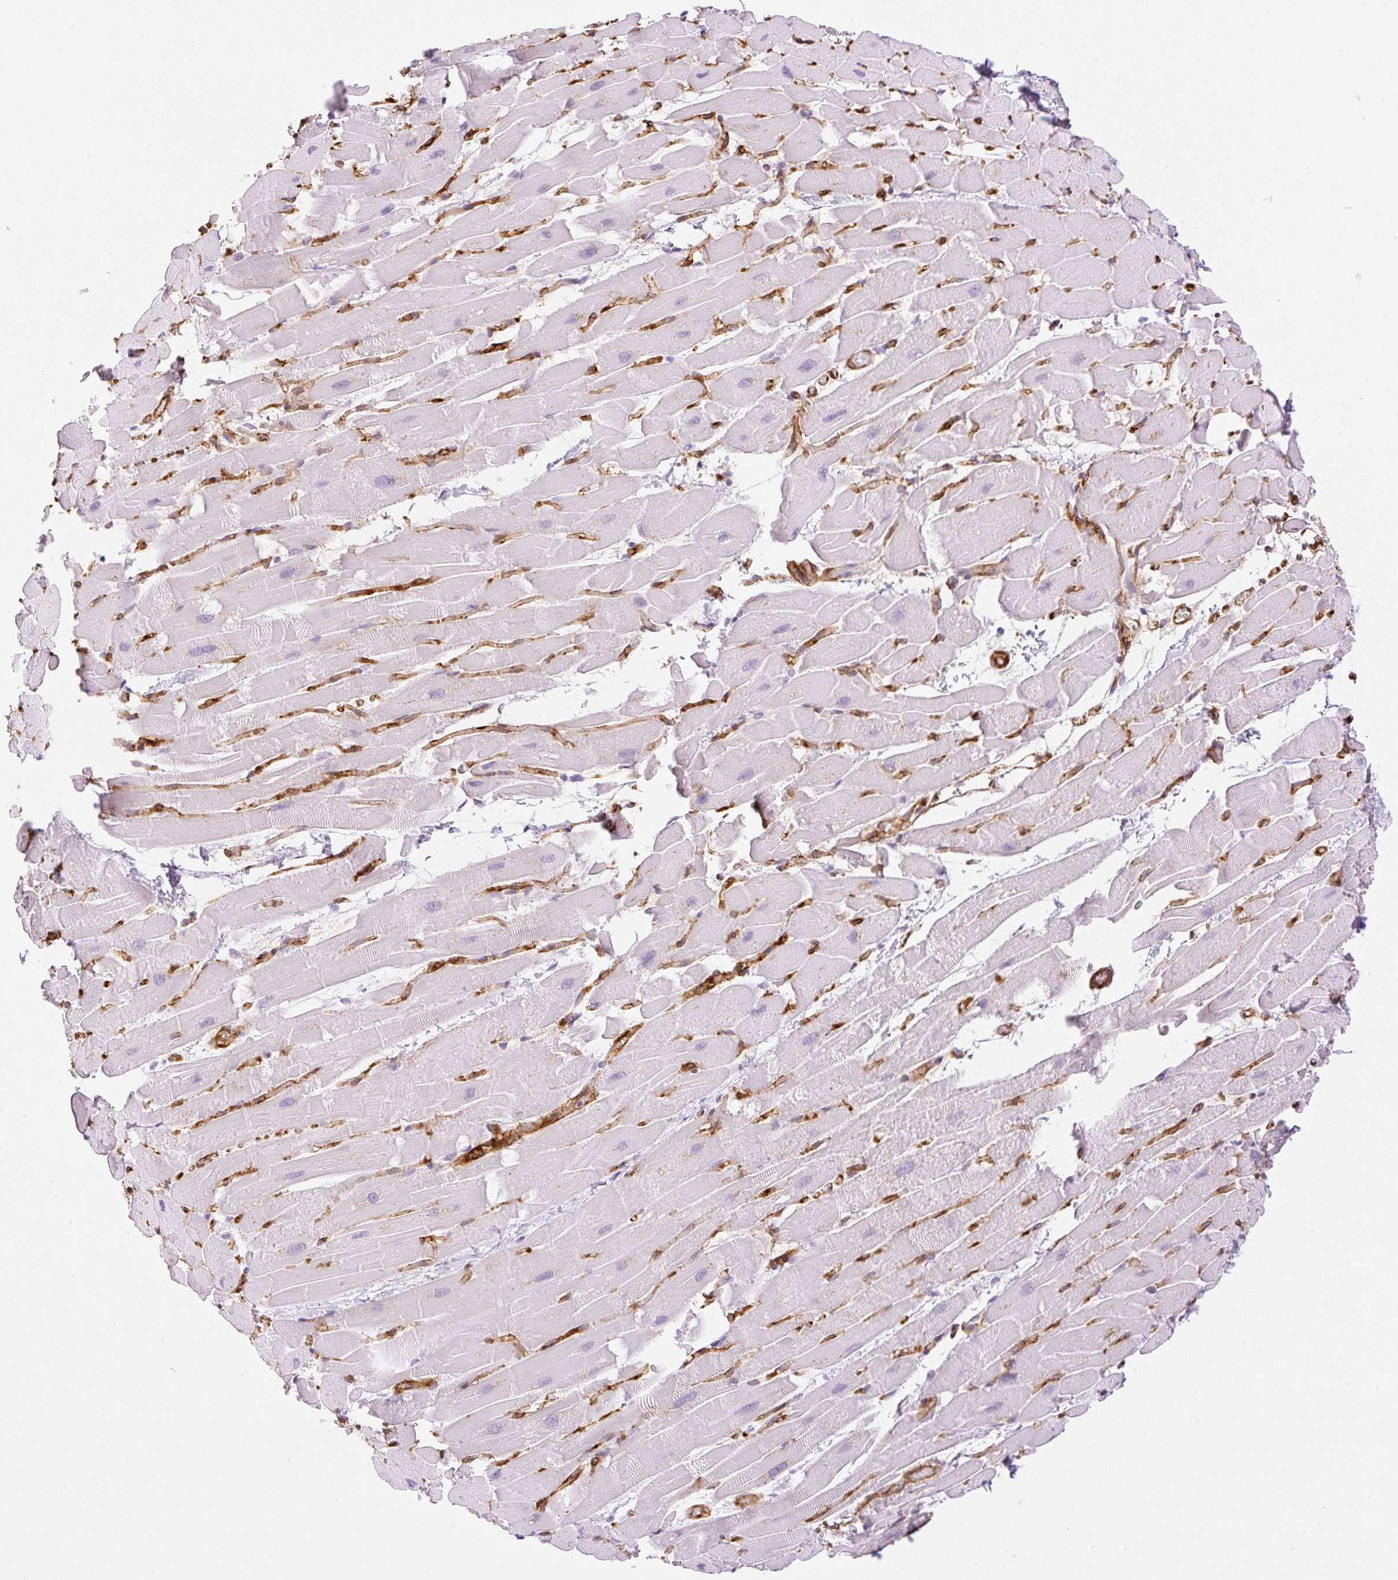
{"staining": {"intensity": "negative", "quantity": "none", "location": "none"}, "tissue": "heart muscle", "cell_type": "Cardiomyocytes", "image_type": "normal", "snomed": [{"axis": "morphology", "description": "Normal tissue, NOS"}, {"axis": "topography", "description": "Heart"}], "caption": "The photomicrograph demonstrates no staining of cardiomyocytes in benign heart muscle.", "gene": "EHD1", "patient": {"sex": "male", "age": 37}}